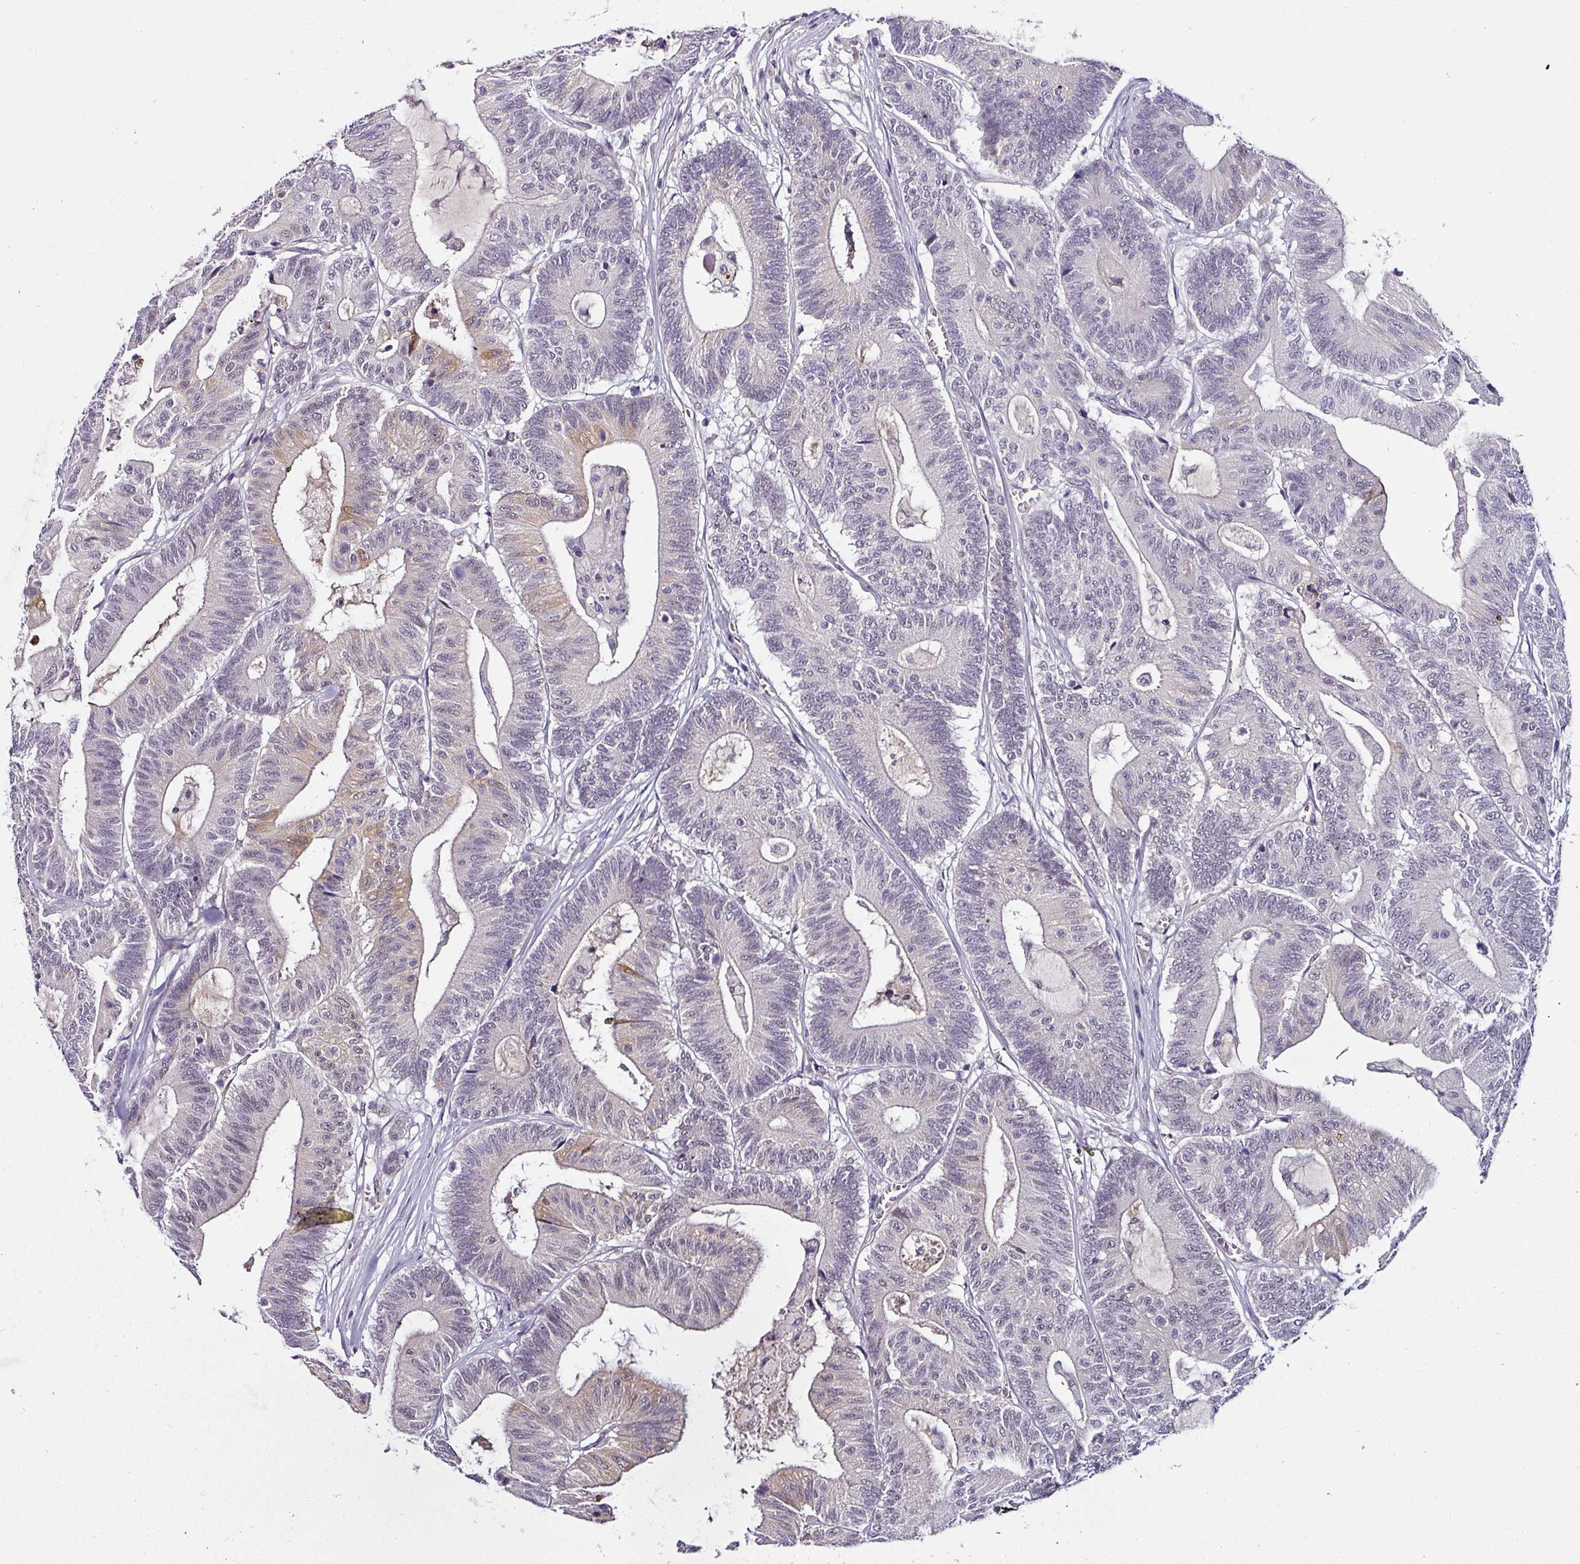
{"staining": {"intensity": "weak", "quantity": "<25%", "location": "cytoplasmic/membranous"}, "tissue": "colorectal cancer", "cell_type": "Tumor cells", "image_type": "cancer", "snomed": [{"axis": "morphology", "description": "Adenocarcinoma, NOS"}, {"axis": "topography", "description": "Colon"}], "caption": "High power microscopy micrograph of an immunohistochemistry (IHC) histopathology image of colorectal cancer, revealing no significant staining in tumor cells.", "gene": "NAPSA", "patient": {"sex": "female", "age": 84}}